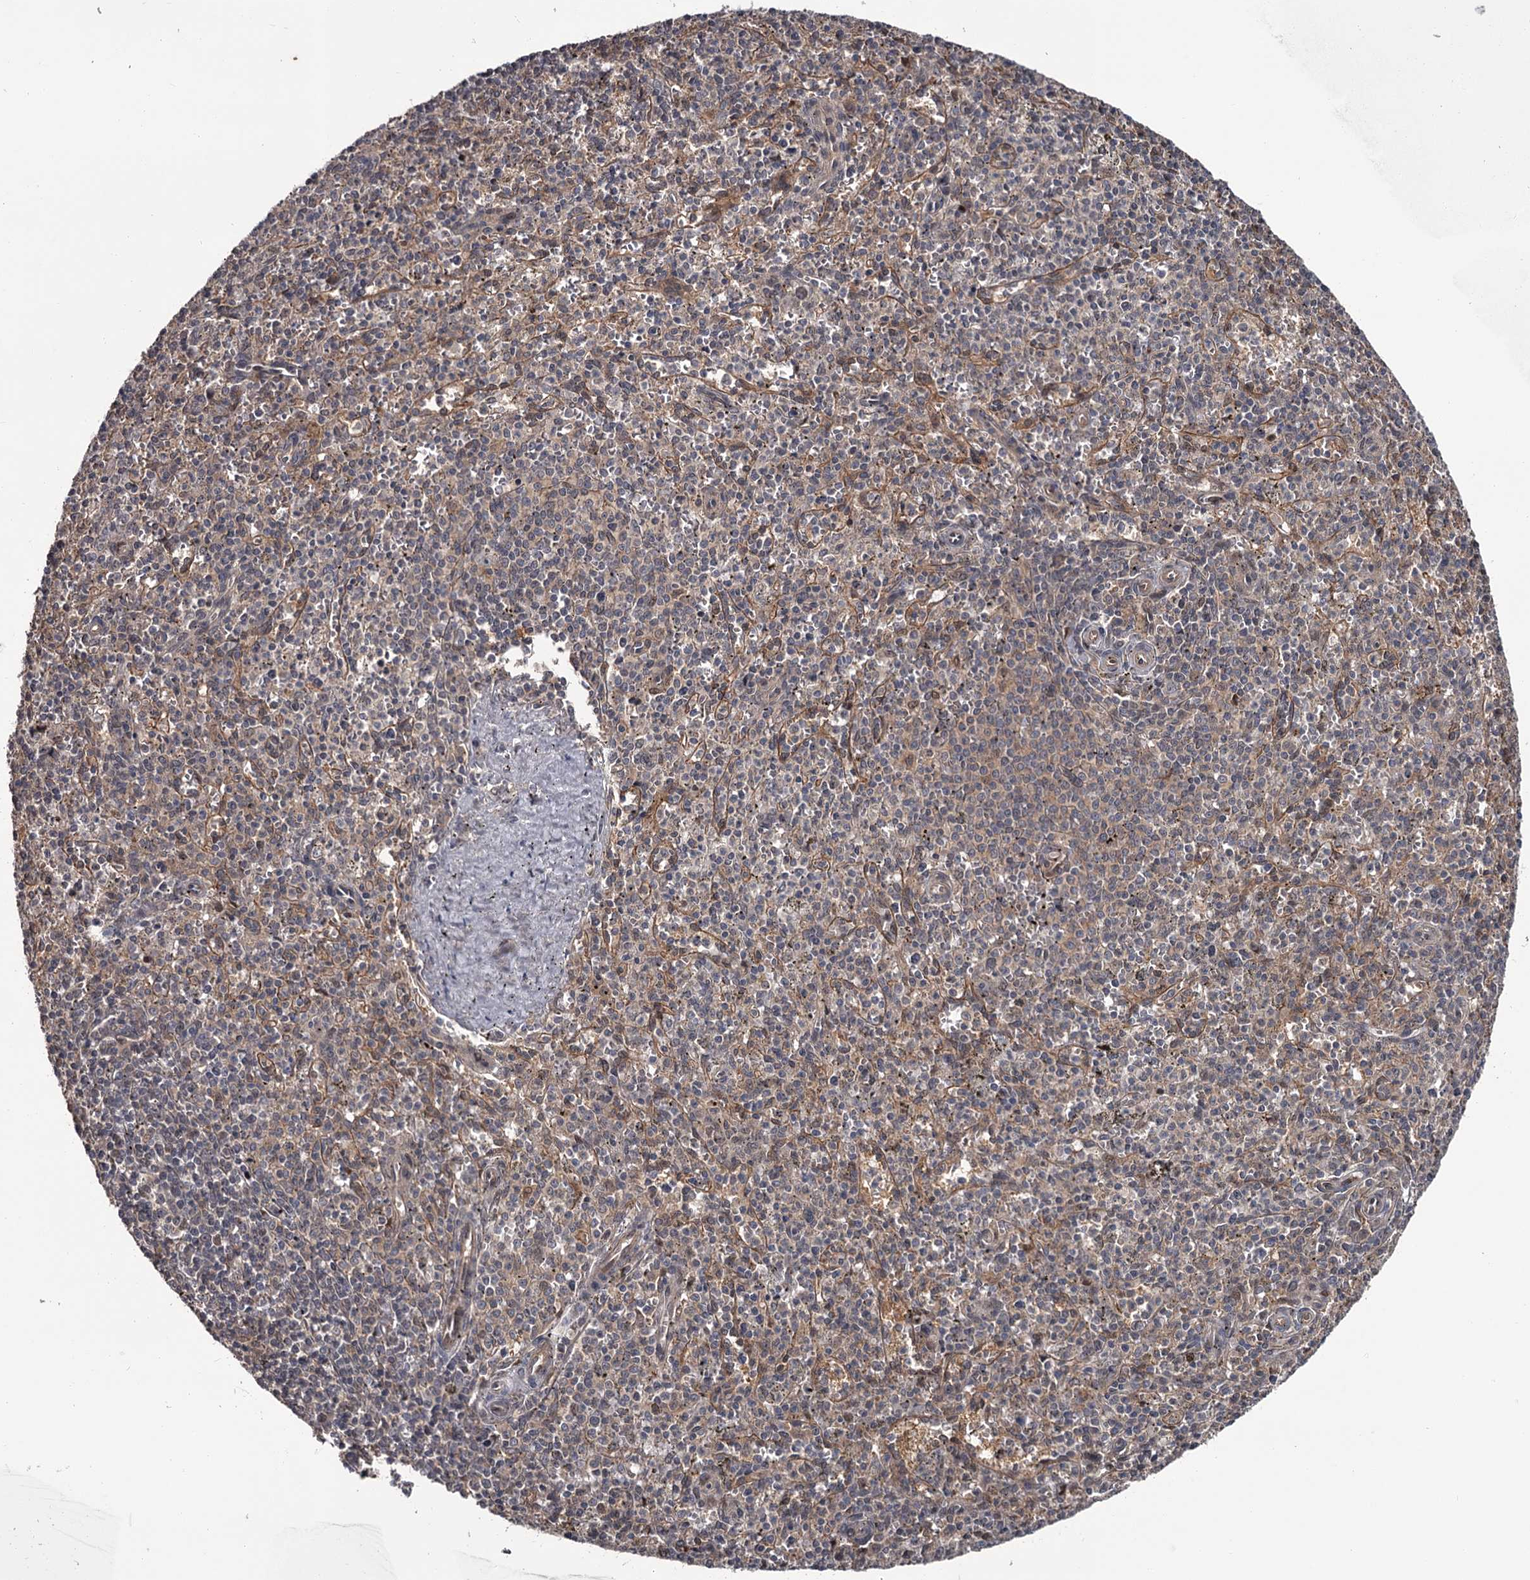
{"staining": {"intensity": "weak", "quantity": "<25%", "location": "cytoplasmic/membranous"}, "tissue": "spleen", "cell_type": "Cells in red pulp", "image_type": "normal", "snomed": [{"axis": "morphology", "description": "Normal tissue, NOS"}, {"axis": "topography", "description": "Spleen"}], "caption": "High power microscopy micrograph of an immunohistochemistry (IHC) histopathology image of benign spleen, revealing no significant positivity in cells in red pulp.", "gene": "DAO", "patient": {"sex": "male", "age": 72}}